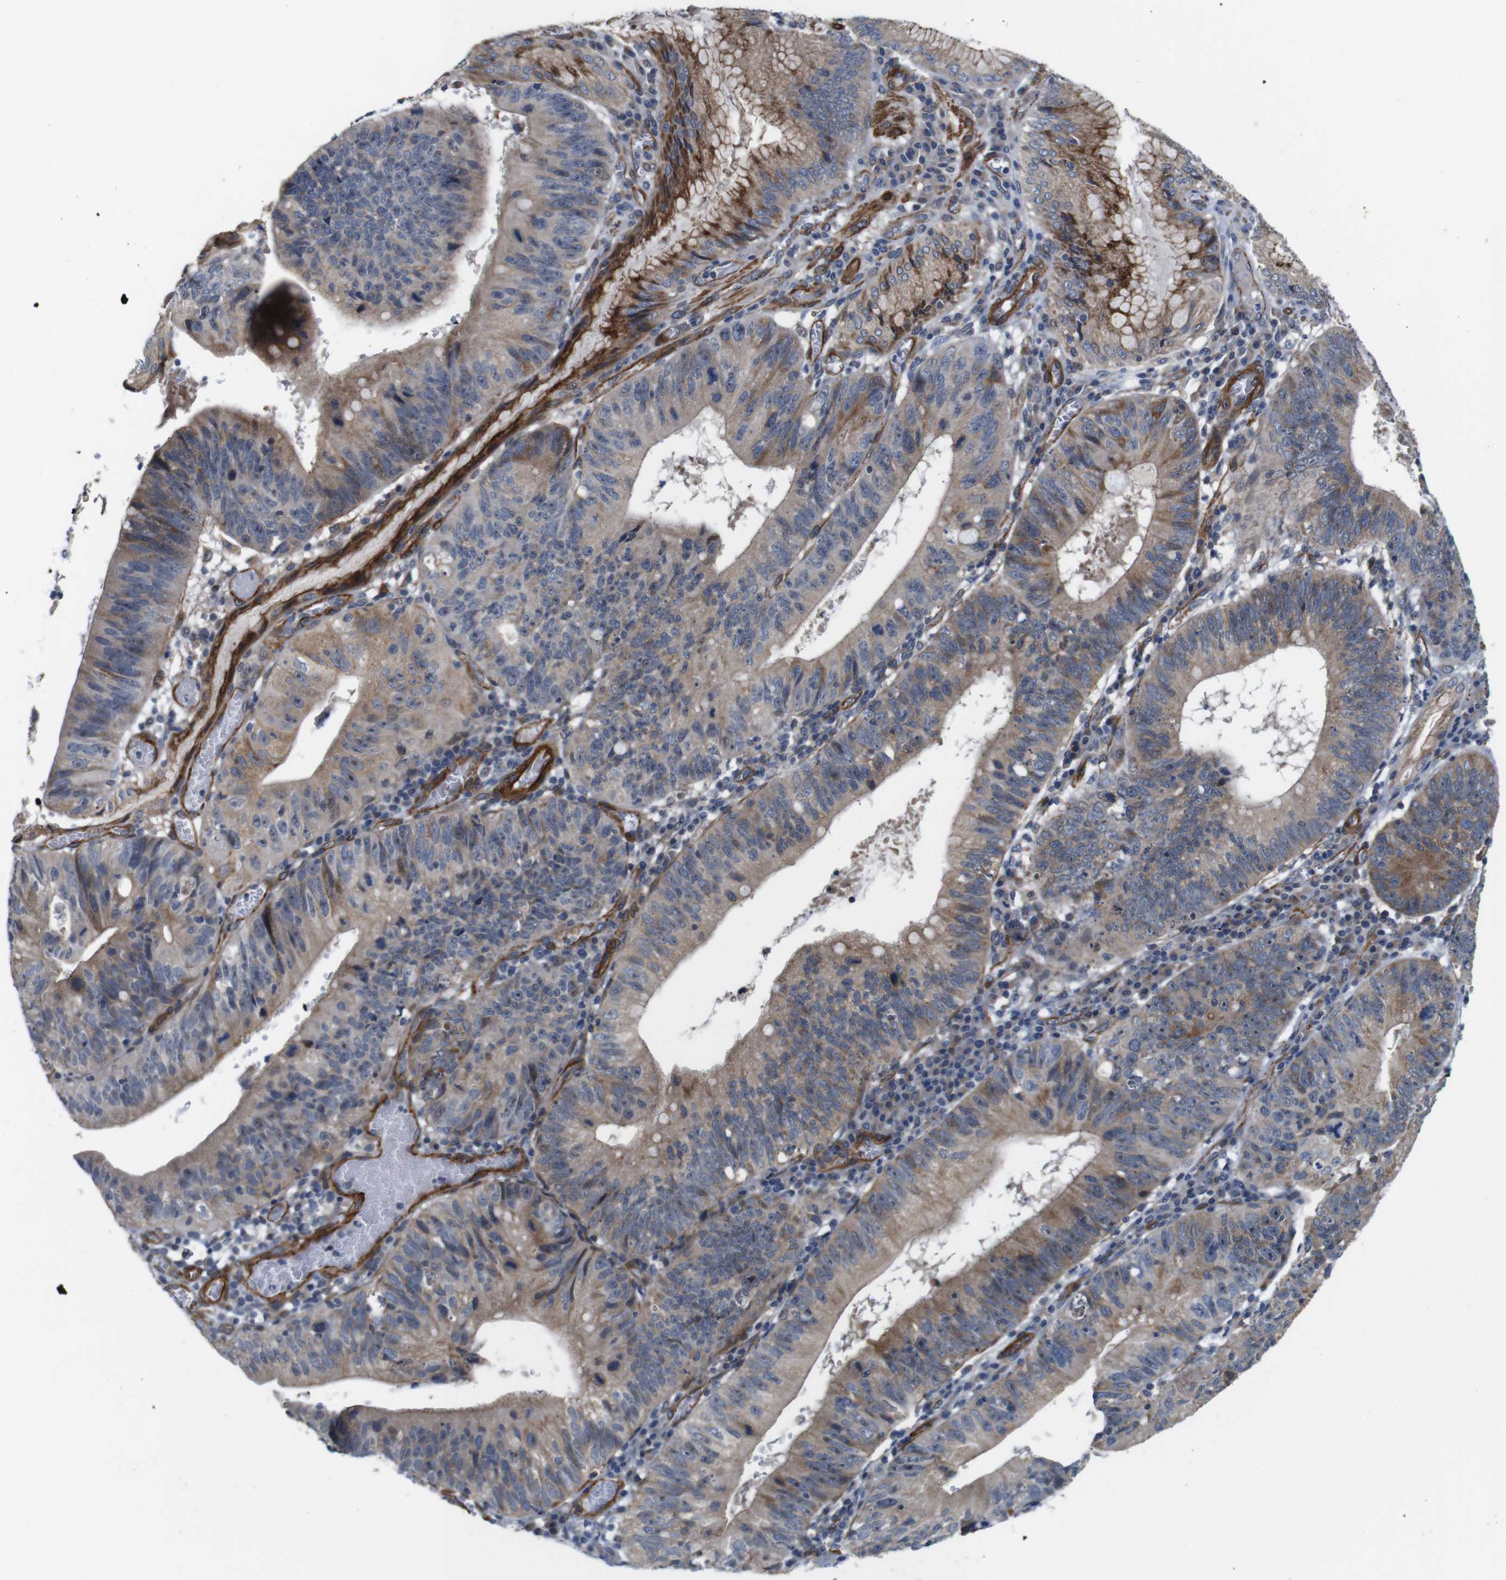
{"staining": {"intensity": "weak", "quantity": ">75%", "location": "cytoplasmic/membranous"}, "tissue": "stomach cancer", "cell_type": "Tumor cells", "image_type": "cancer", "snomed": [{"axis": "morphology", "description": "Adenocarcinoma, NOS"}, {"axis": "topography", "description": "Stomach"}], "caption": "This micrograph demonstrates stomach adenocarcinoma stained with immunohistochemistry (IHC) to label a protein in brown. The cytoplasmic/membranous of tumor cells show weak positivity for the protein. Nuclei are counter-stained blue.", "gene": "GGT7", "patient": {"sex": "male", "age": 59}}